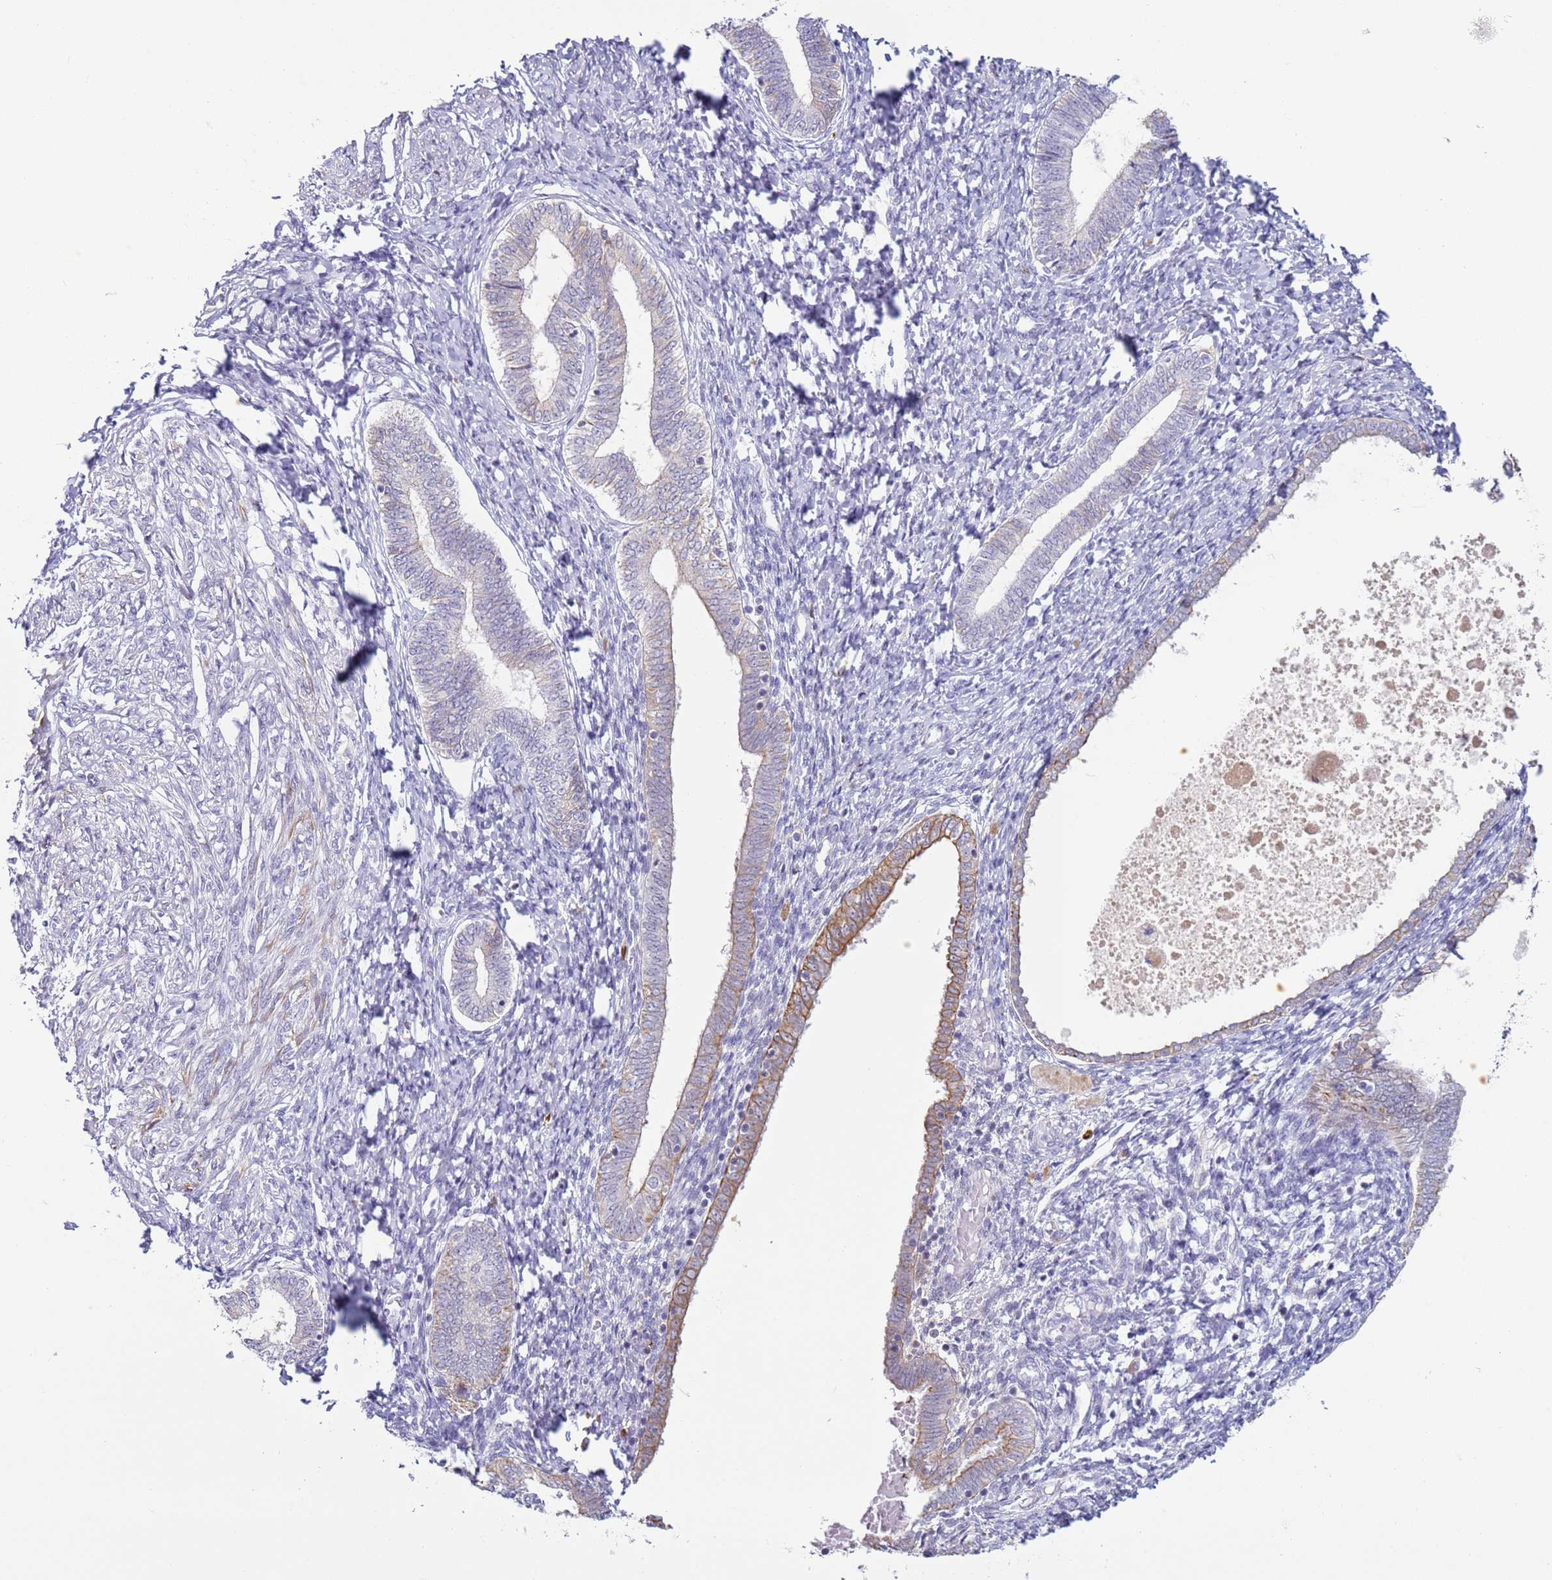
{"staining": {"intensity": "negative", "quantity": "none", "location": "none"}, "tissue": "endometrium", "cell_type": "Cells in endometrial stroma", "image_type": "normal", "snomed": [{"axis": "morphology", "description": "Normal tissue, NOS"}, {"axis": "topography", "description": "Endometrium"}], "caption": "This histopathology image is of normal endometrium stained with IHC to label a protein in brown with the nuclei are counter-stained blue. There is no positivity in cells in endometrial stroma.", "gene": "NPAP1", "patient": {"sex": "female", "age": 72}}